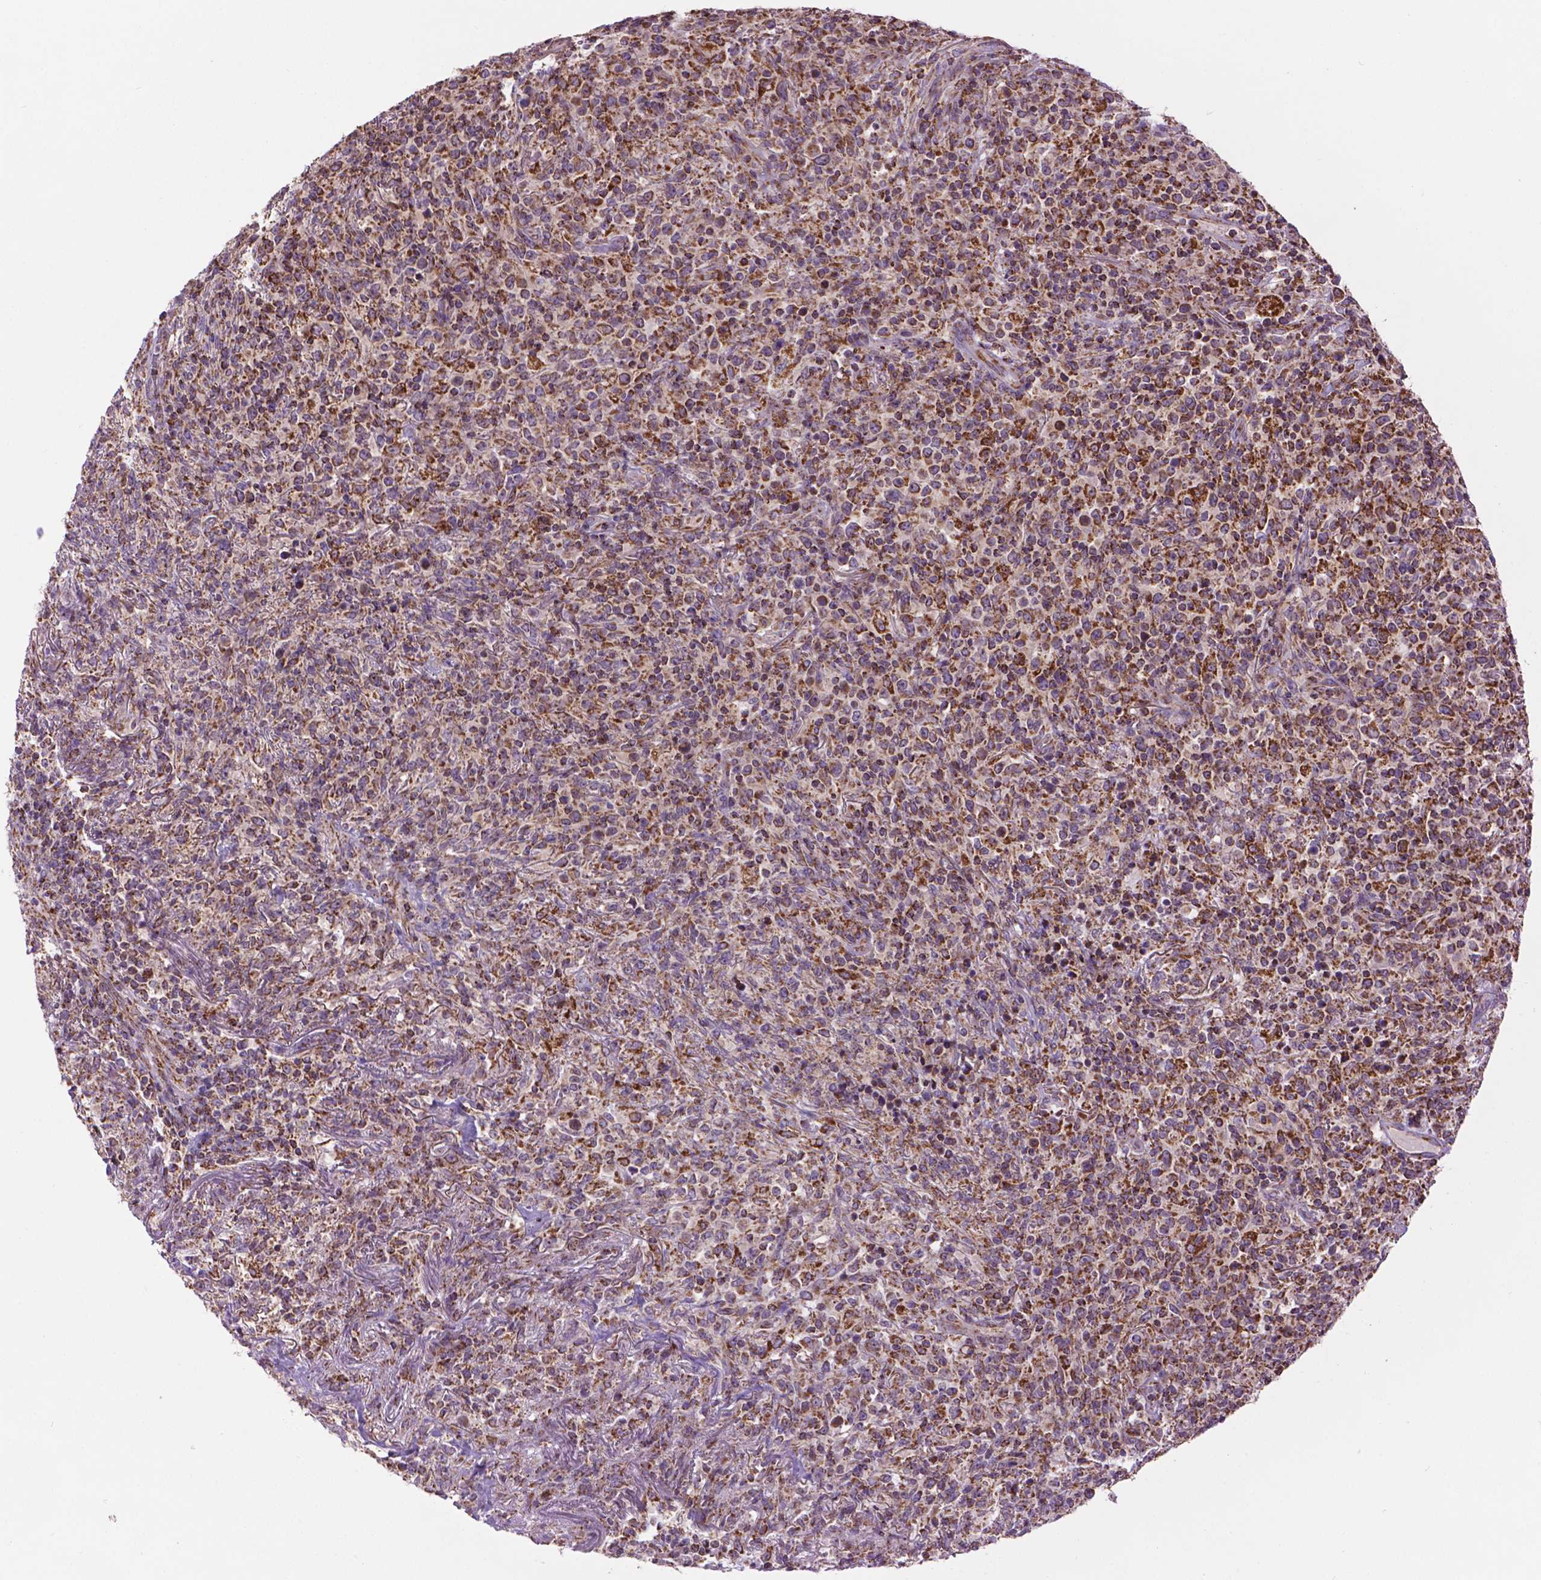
{"staining": {"intensity": "moderate", "quantity": "<25%", "location": "cytoplasmic/membranous"}, "tissue": "lymphoma", "cell_type": "Tumor cells", "image_type": "cancer", "snomed": [{"axis": "morphology", "description": "Malignant lymphoma, non-Hodgkin's type, High grade"}, {"axis": "topography", "description": "Lung"}], "caption": "Protein expression analysis of human malignant lymphoma, non-Hodgkin's type (high-grade) reveals moderate cytoplasmic/membranous staining in about <25% of tumor cells.", "gene": "PYCR3", "patient": {"sex": "male", "age": 79}}